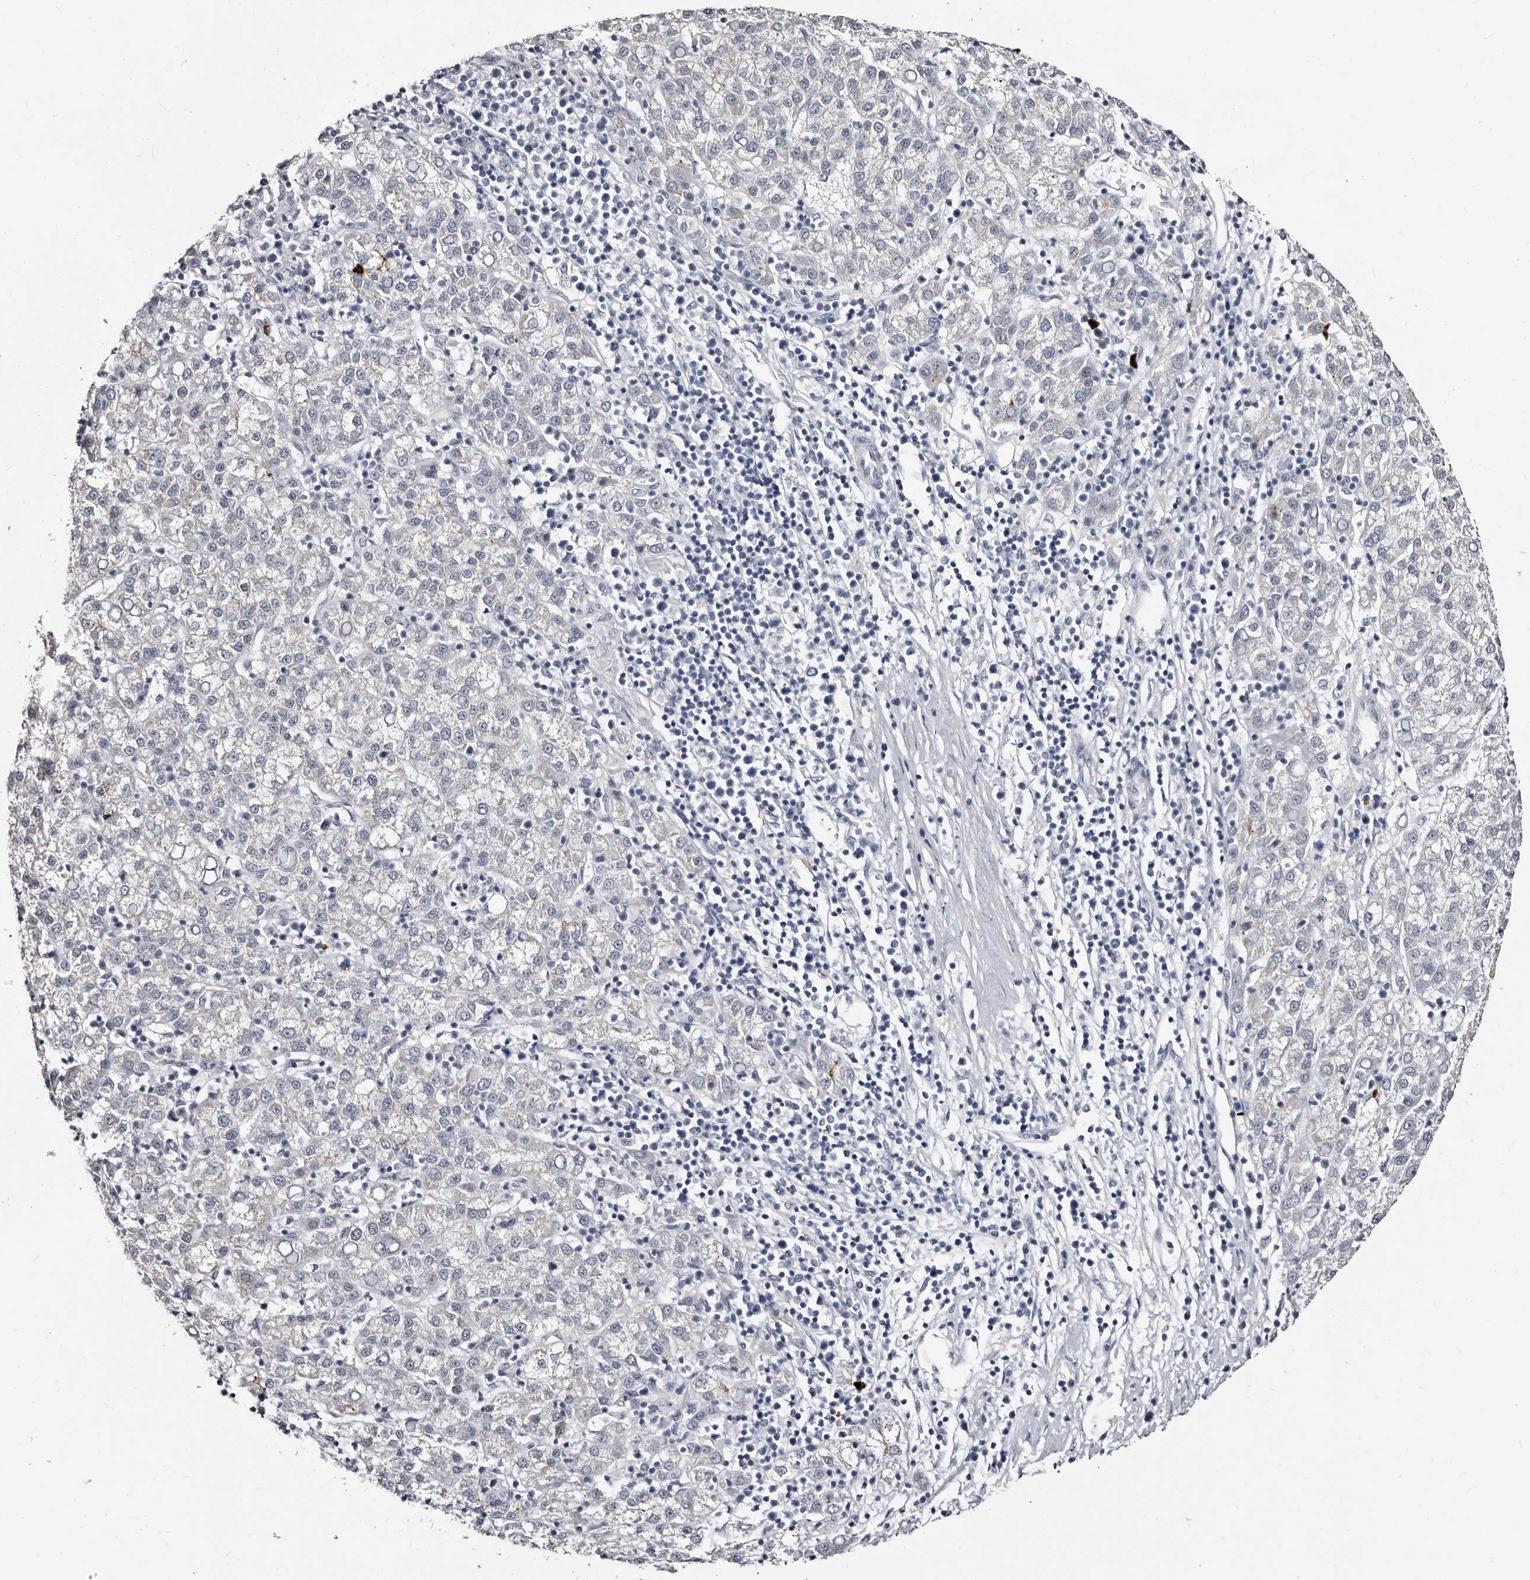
{"staining": {"intensity": "negative", "quantity": "none", "location": "none"}, "tissue": "liver cancer", "cell_type": "Tumor cells", "image_type": "cancer", "snomed": [{"axis": "morphology", "description": "Carcinoma, Hepatocellular, NOS"}, {"axis": "topography", "description": "Liver"}], "caption": "Tumor cells are negative for brown protein staining in liver cancer (hepatocellular carcinoma).", "gene": "TBC1D22B", "patient": {"sex": "female", "age": 58}}